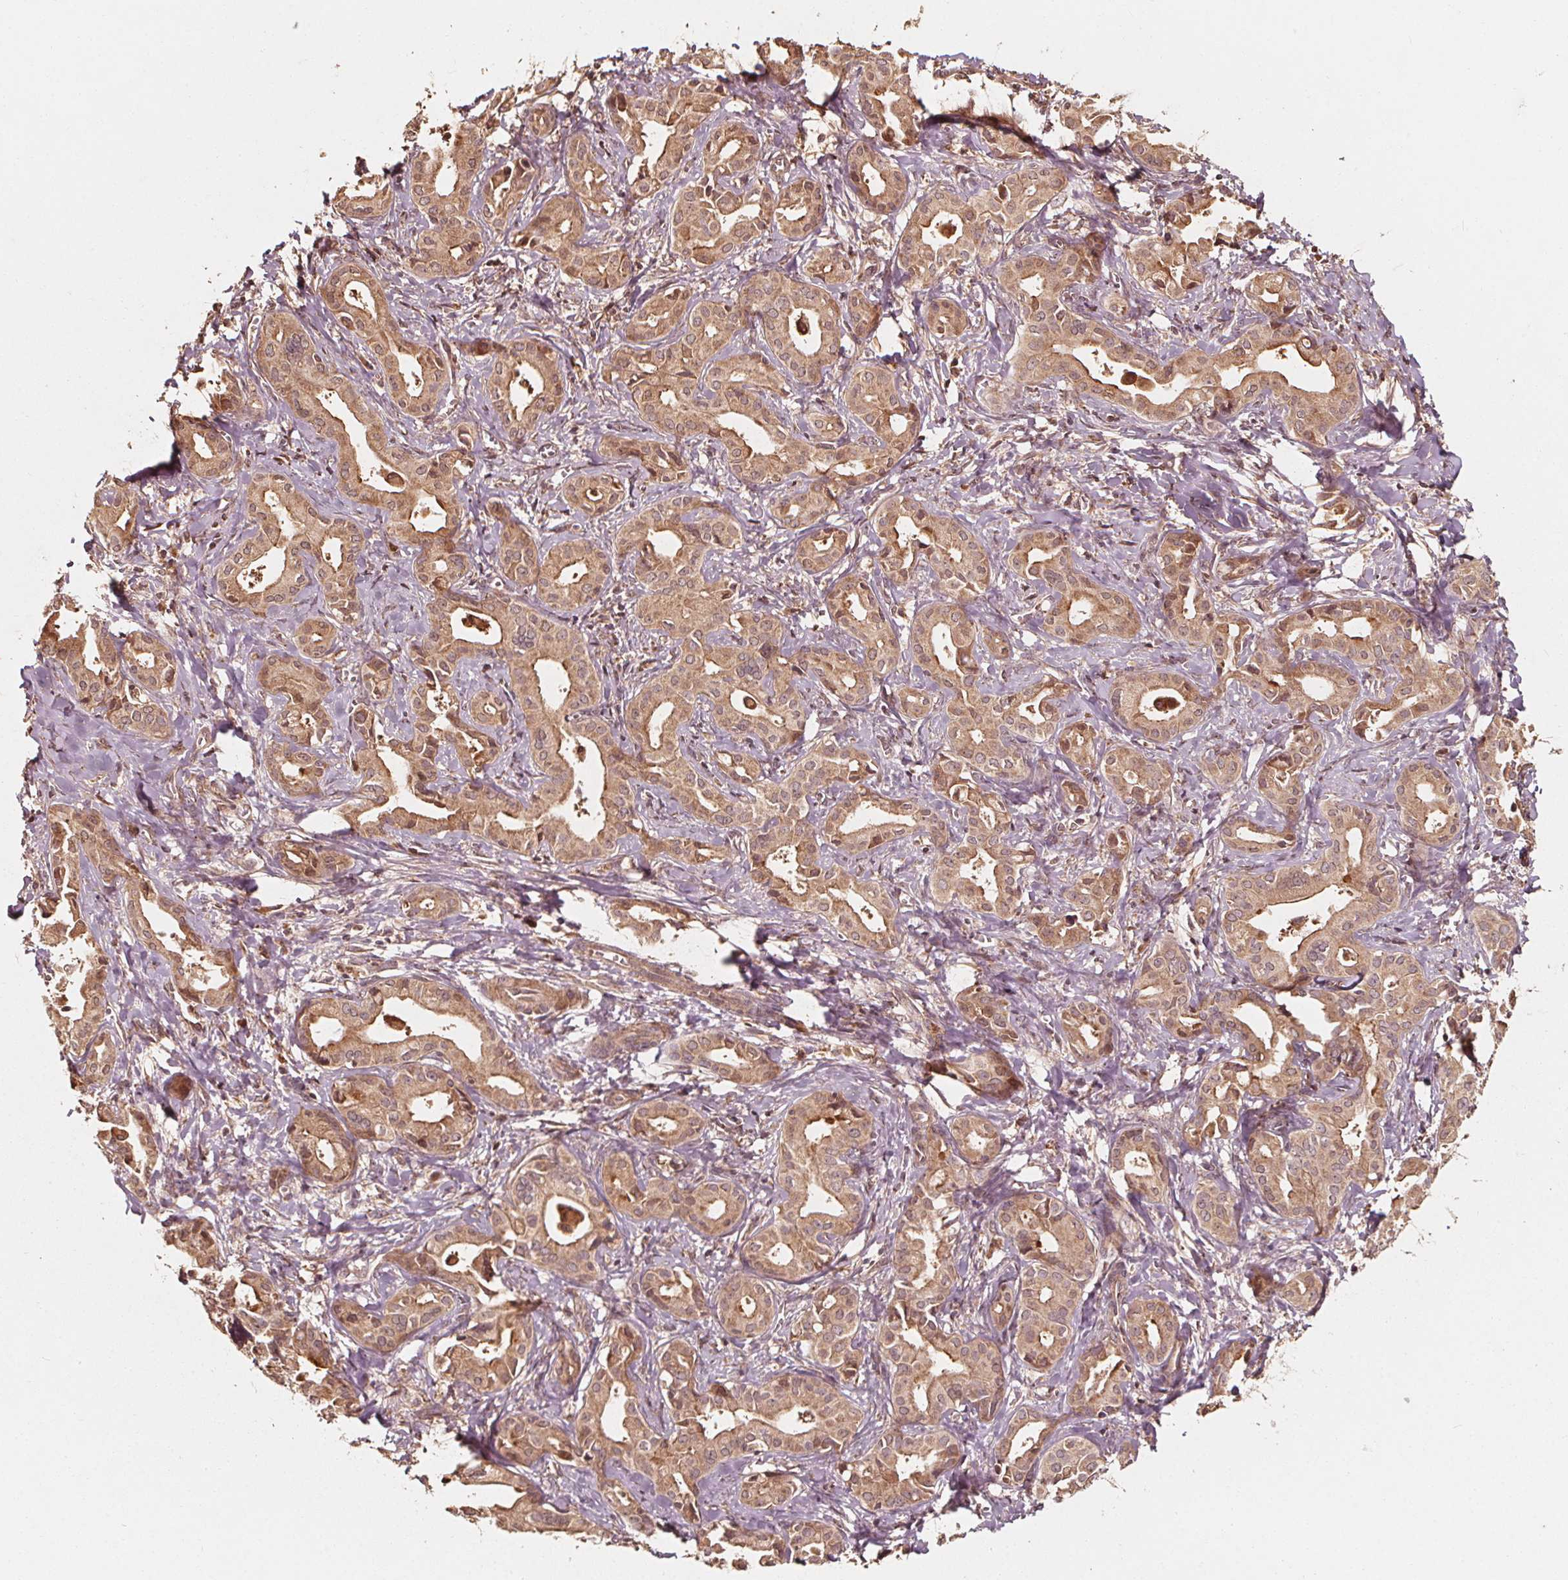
{"staining": {"intensity": "moderate", "quantity": ">75%", "location": "cytoplasmic/membranous"}, "tissue": "liver cancer", "cell_type": "Tumor cells", "image_type": "cancer", "snomed": [{"axis": "morphology", "description": "Cholangiocarcinoma"}, {"axis": "topography", "description": "Liver"}], "caption": "Immunohistochemical staining of human liver cancer exhibits medium levels of moderate cytoplasmic/membranous protein positivity in about >75% of tumor cells.", "gene": "NPC1", "patient": {"sex": "female", "age": 65}}